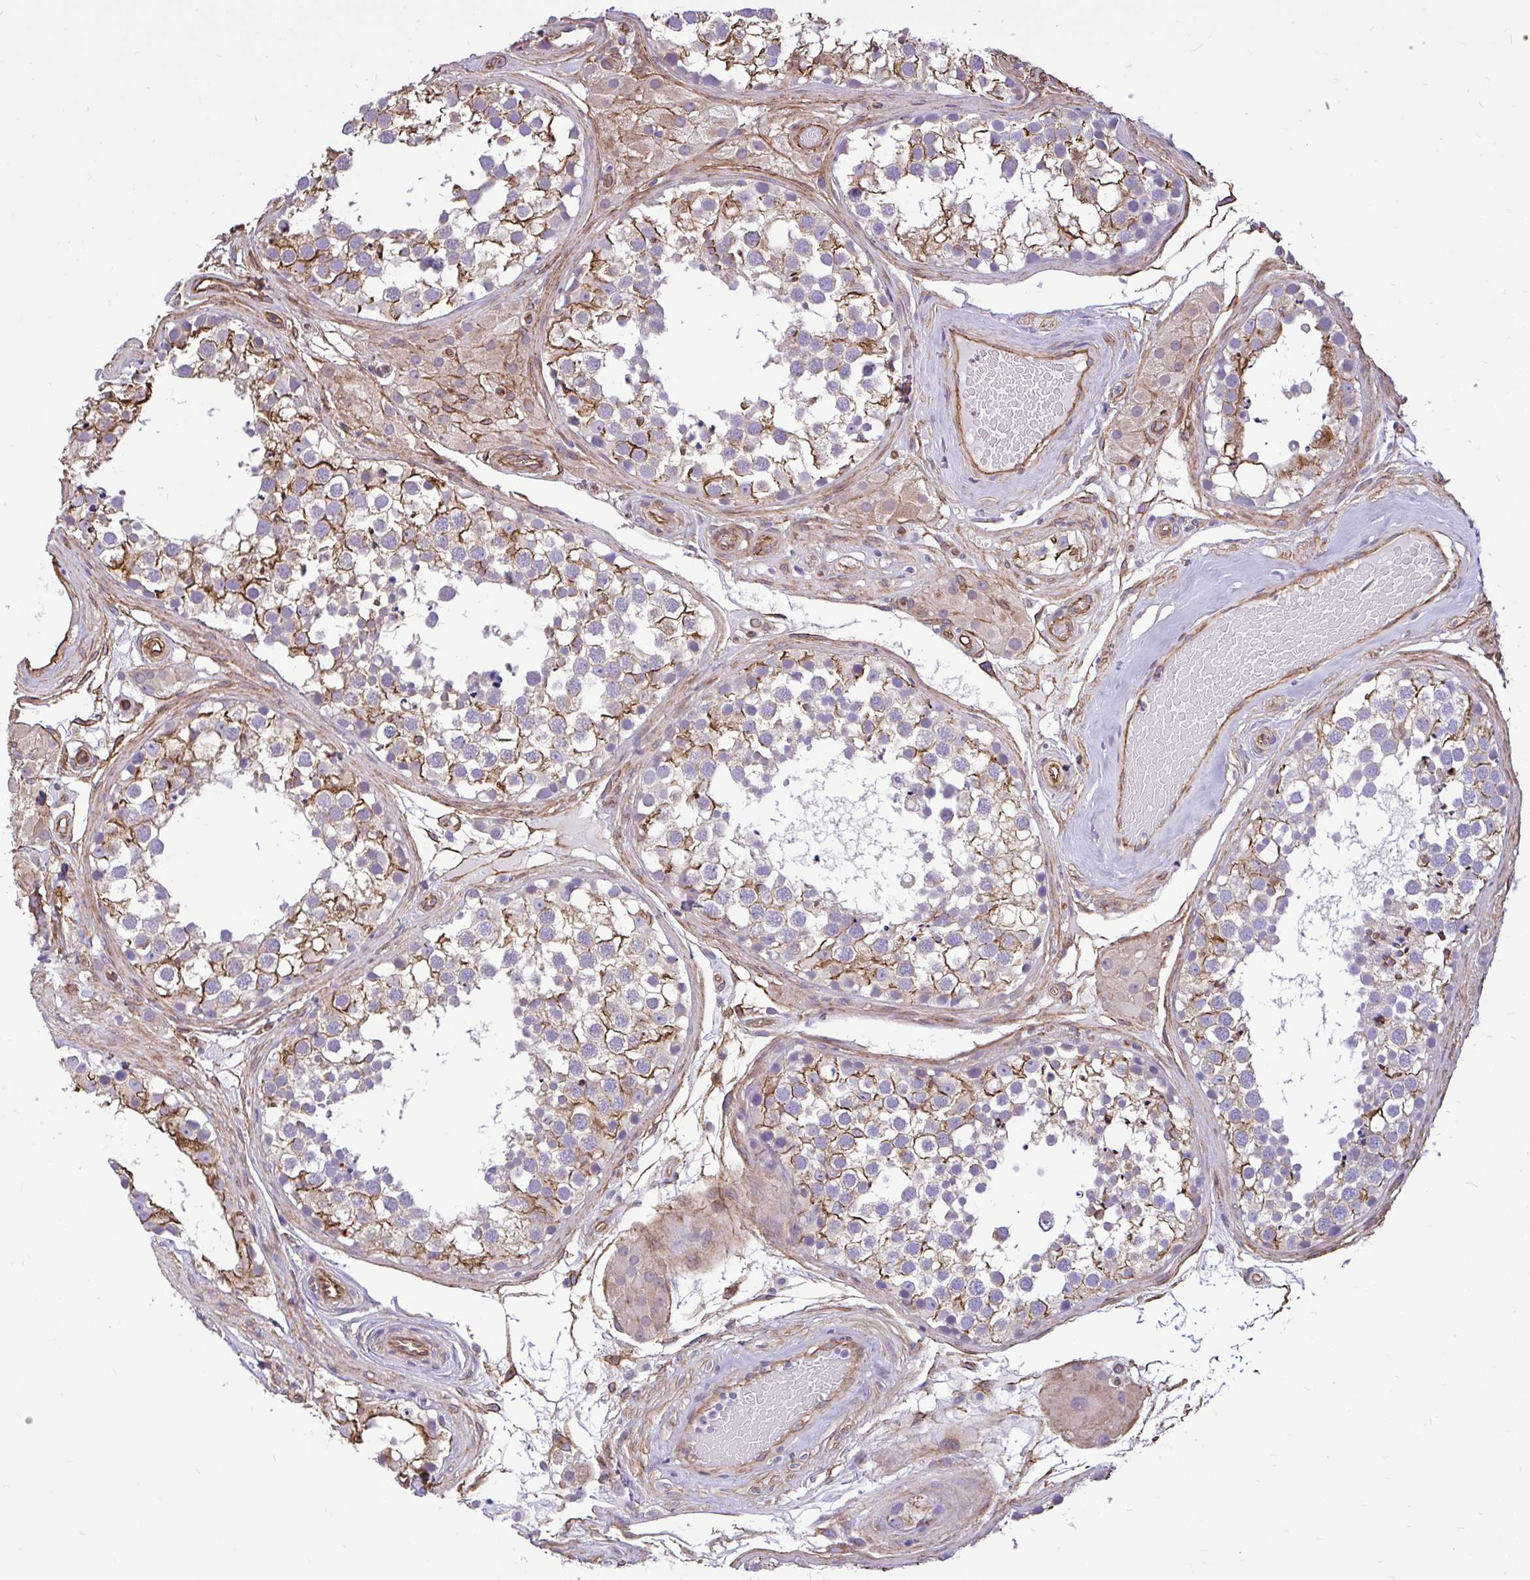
{"staining": {"intensity": "moderate", "quantity": "25%-75%", "location": "cytoplasmic/membranous"}, "tissue": "testis", "cell_type": "Cells in seminiferous ducts", "image_type": "normal", "snomed": [{"axis": "morphology", "description": "Normal tissue, NOS"}, {"axis": "morphology", "description": "Seminoma, NOS"}, {"axis": "topography", "description": "Testis"}], "caption": "Immunohistochemical staining of normal testis displays medium levels of moderate cytoplasmic/membranous expression in about 25%-75% of cells in seminiferous ducts.", "gene": "PTPRK", "patient": {"sex": "male", "age": 65}}